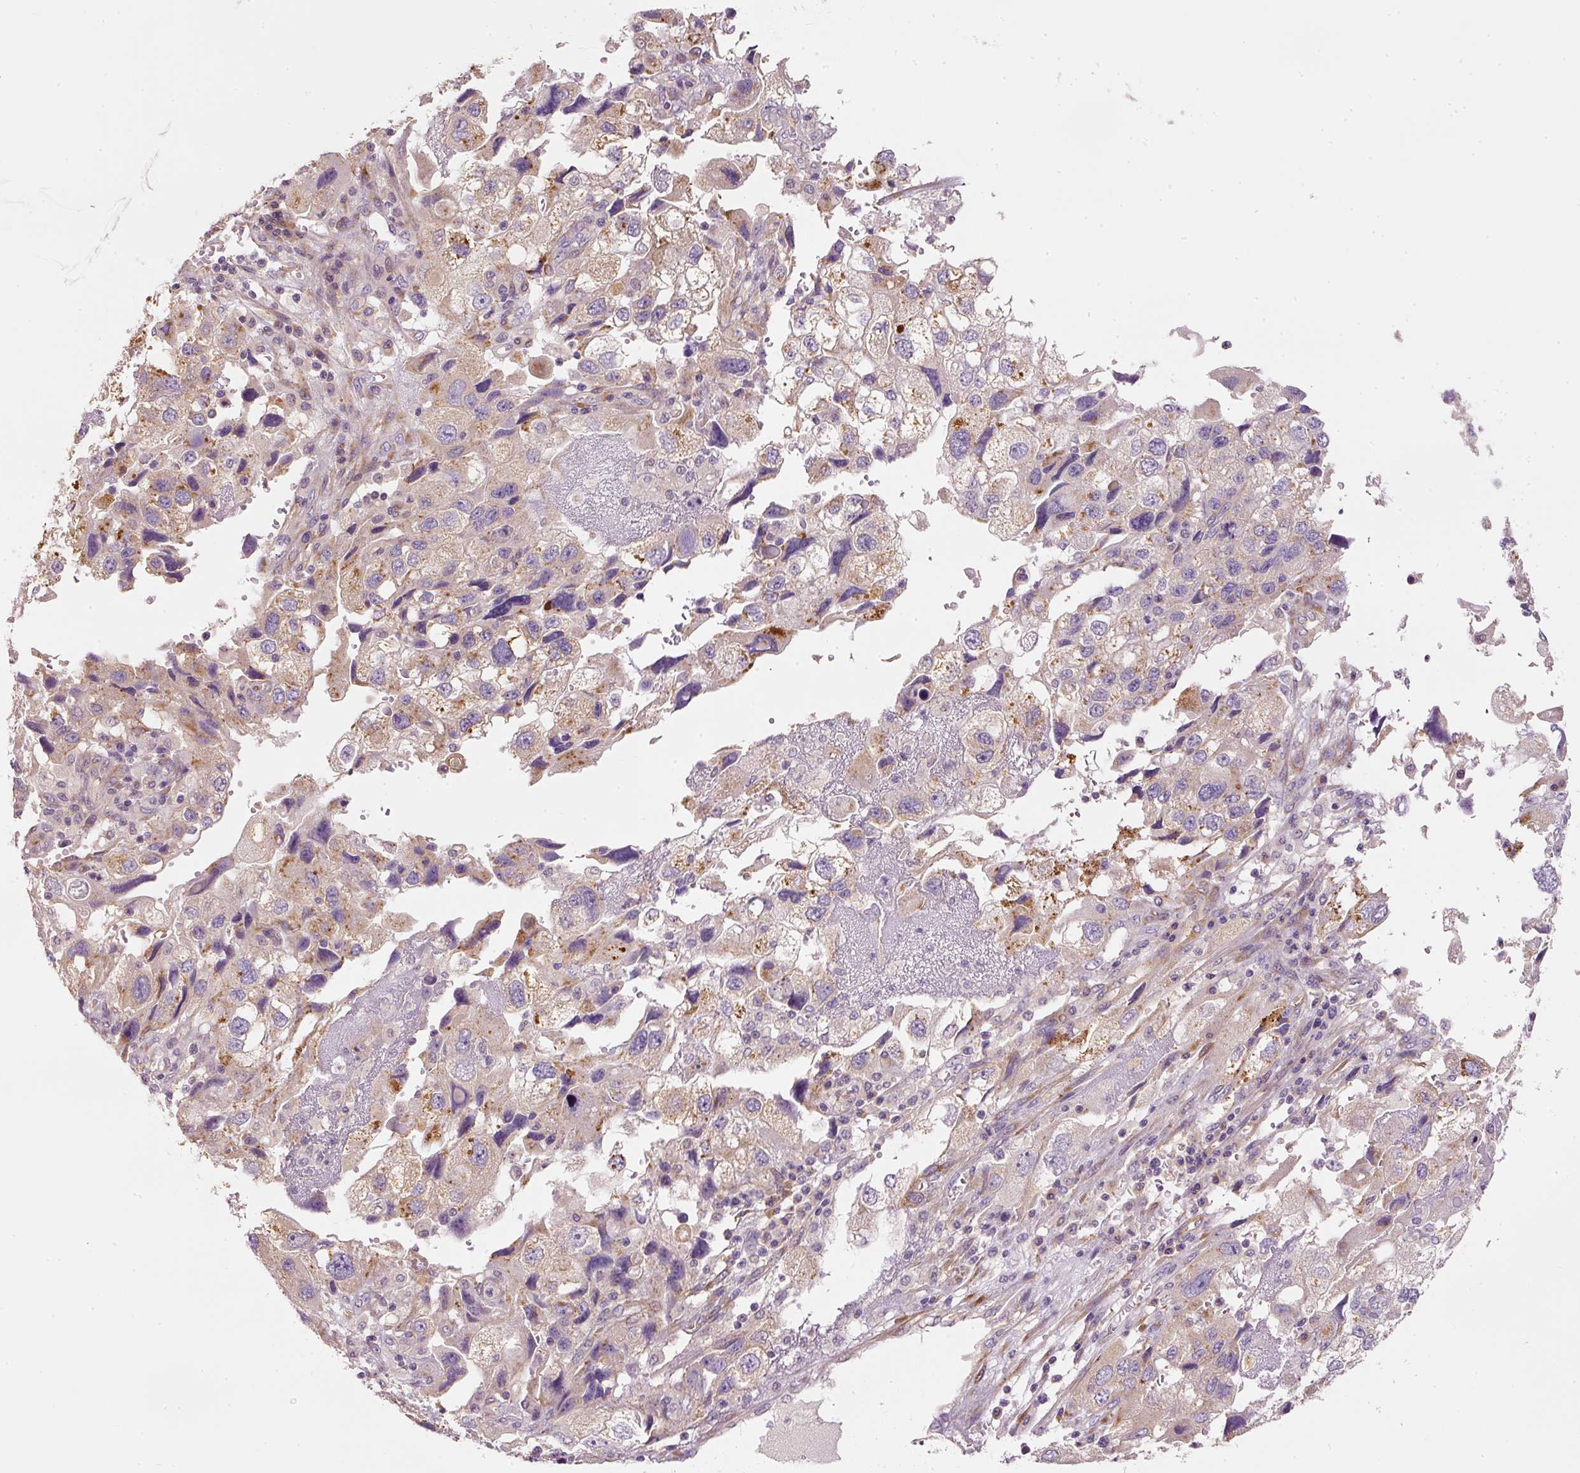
{"staining": {"intensity": "weak", "quantity": "25%-75%", "location": "cytoplasmic/membranous"}, "tissue": "endometrial cancer", "cell_type": "Tumor cells", "image_type": "cancer", "snomed": [{"axis": "morphology", "description": "Adenocarcinoma, NOS"}, {"axis": "topography", "description": "Endometrium"}], "caption": "A high-resolution photomicrograph shows IHC staining of endometrial adenocarcinoma, which shows weak cytoplasmic/membranous staining in about 25%-75% of tumor cells.", "gene": "RNF167", "patient": {"sex": "female", "age": 49}}